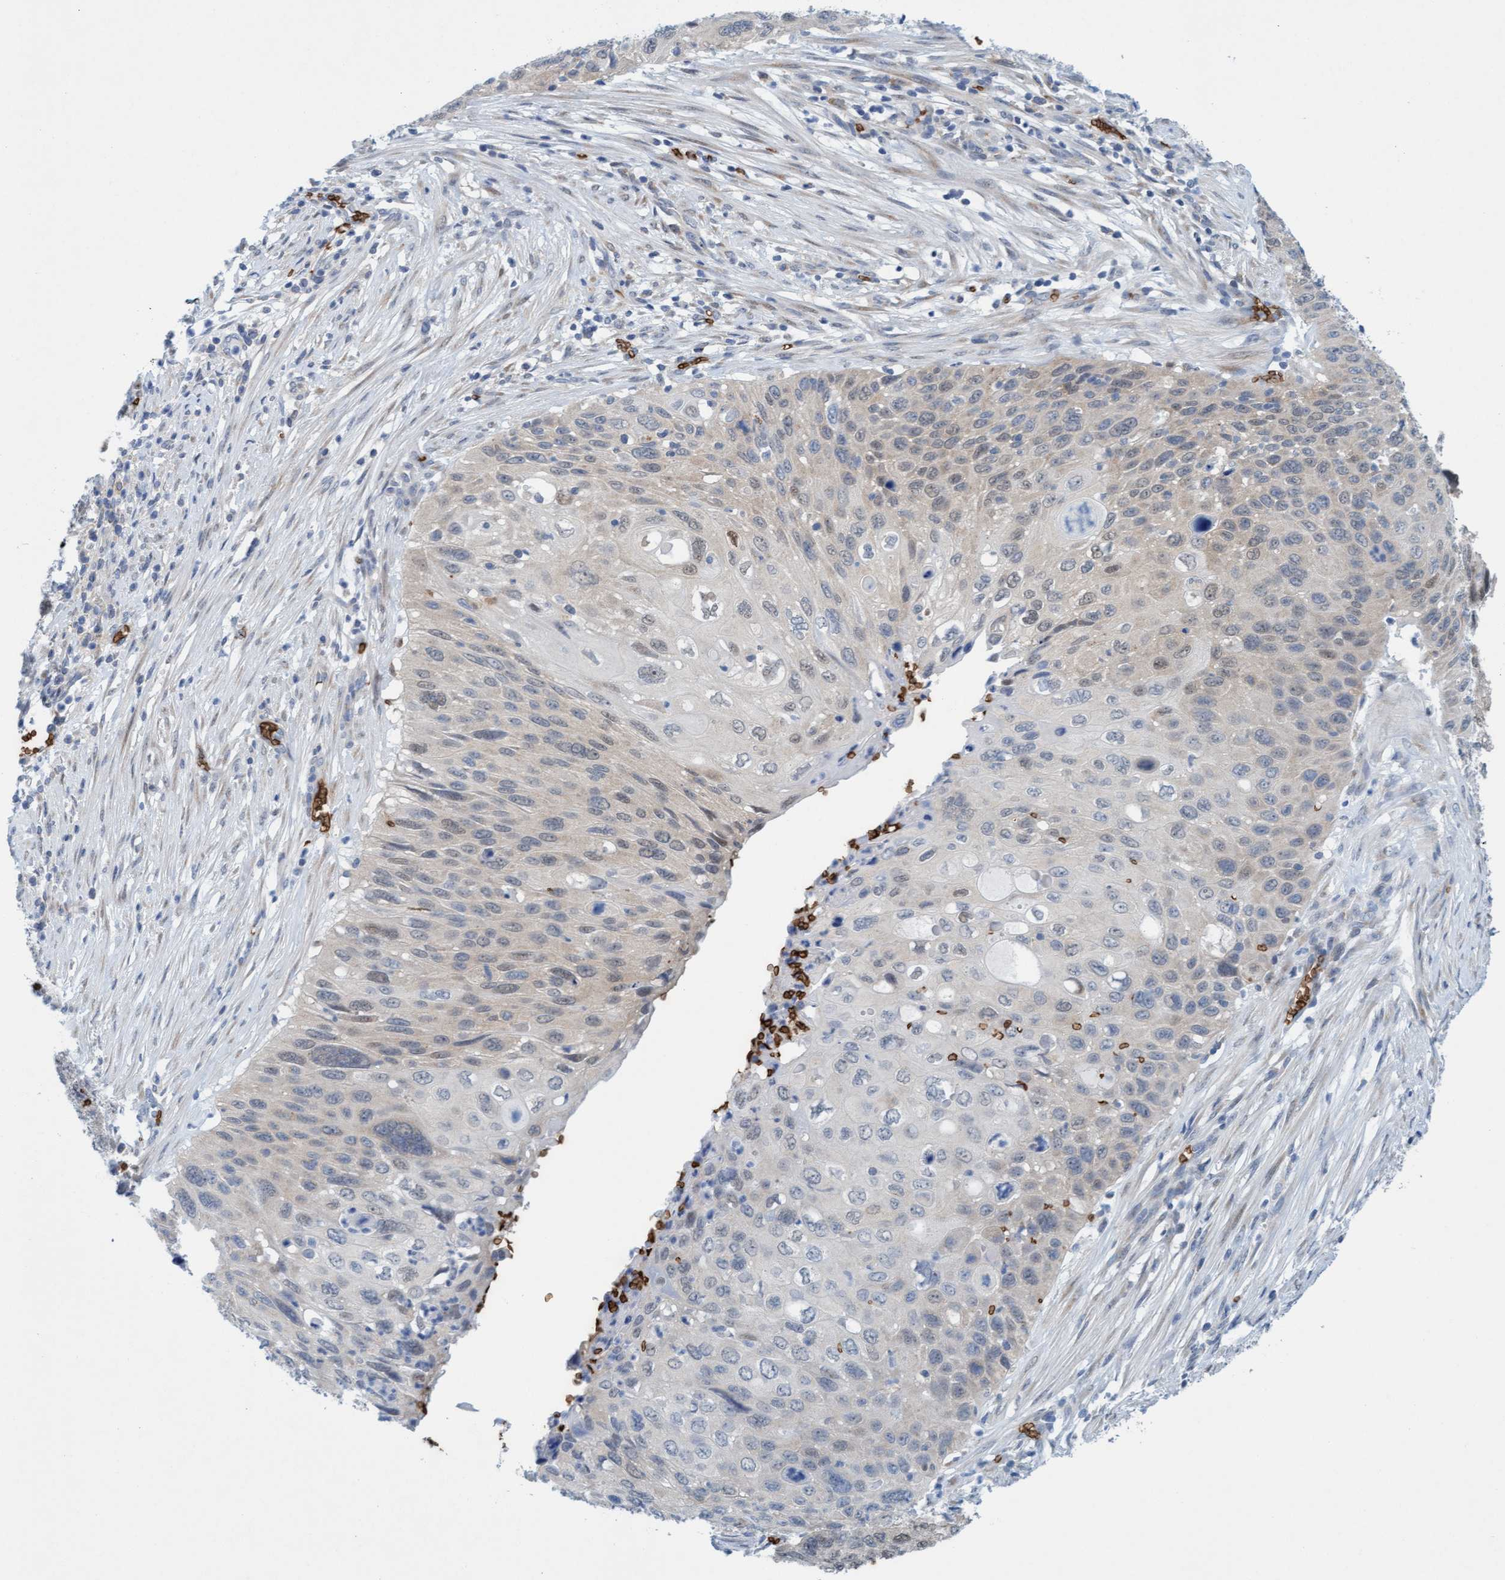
{"staining": {"intensity": "weak", "quantity": "<25%", "location": "nuclear"}, "tissue": "cervical cancer", "cell_type": "Tumor cells", "image_type": "cancer", "snomed": [{"axis": "morphology", "description": "Squamous cell carcinoma, NOS"}, {"axis": "topography", "description": "Cervix"}], "caption": "Immunohistochemical staining of cervical squamous cell carcinoma demonstrates no significant staining in tumor cells. (IHC, brightfield microscopy, high magnification).", "gene": "SPEM2", "patient": {"sex": "female", "age": 70}}